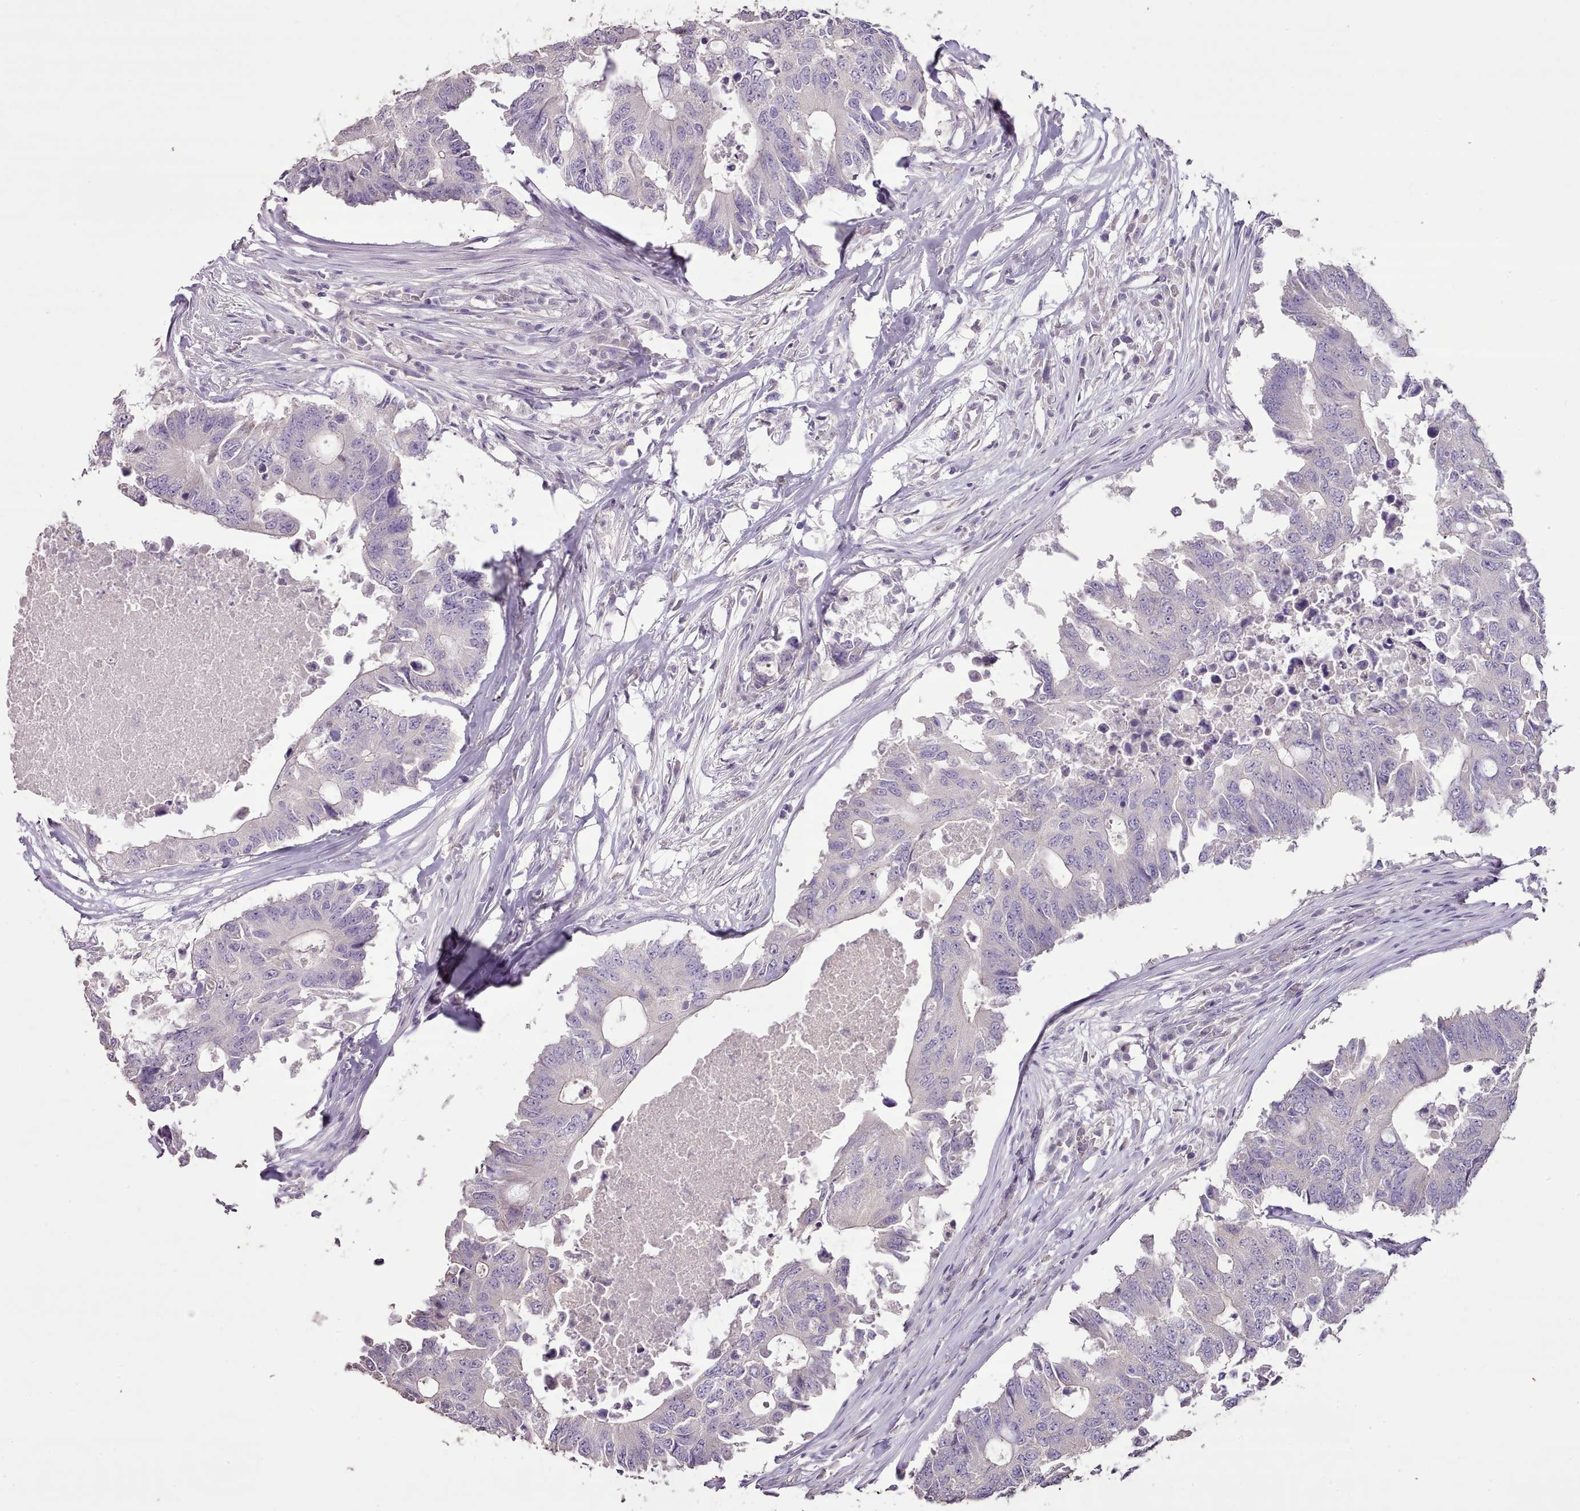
{"staining": {"intensity": "negative", "quantity": "none", "location": "none"}, "tissue": "colorectal cancer", "cell_type": "Tumor cells", "image_type": "cancer", "snomed": [{"axis": "morphology", "description": "Adenocarcinoma, NOS"}, {"axis": "topography", "description": "Colon"}], "caption": "A high-resolution photomicrograph shows IHC staining of colorectal cancer (adenocarcinoma), which exhibits no significant expression in tumor cells. (DAB (3,3'-diaminobenzidine) immunohistochemistry (IHC) visualized using brightfield microscopy, high magnification).", "gene": "BLOC1S2", "patient": {"sex": "male", "age": 71}}